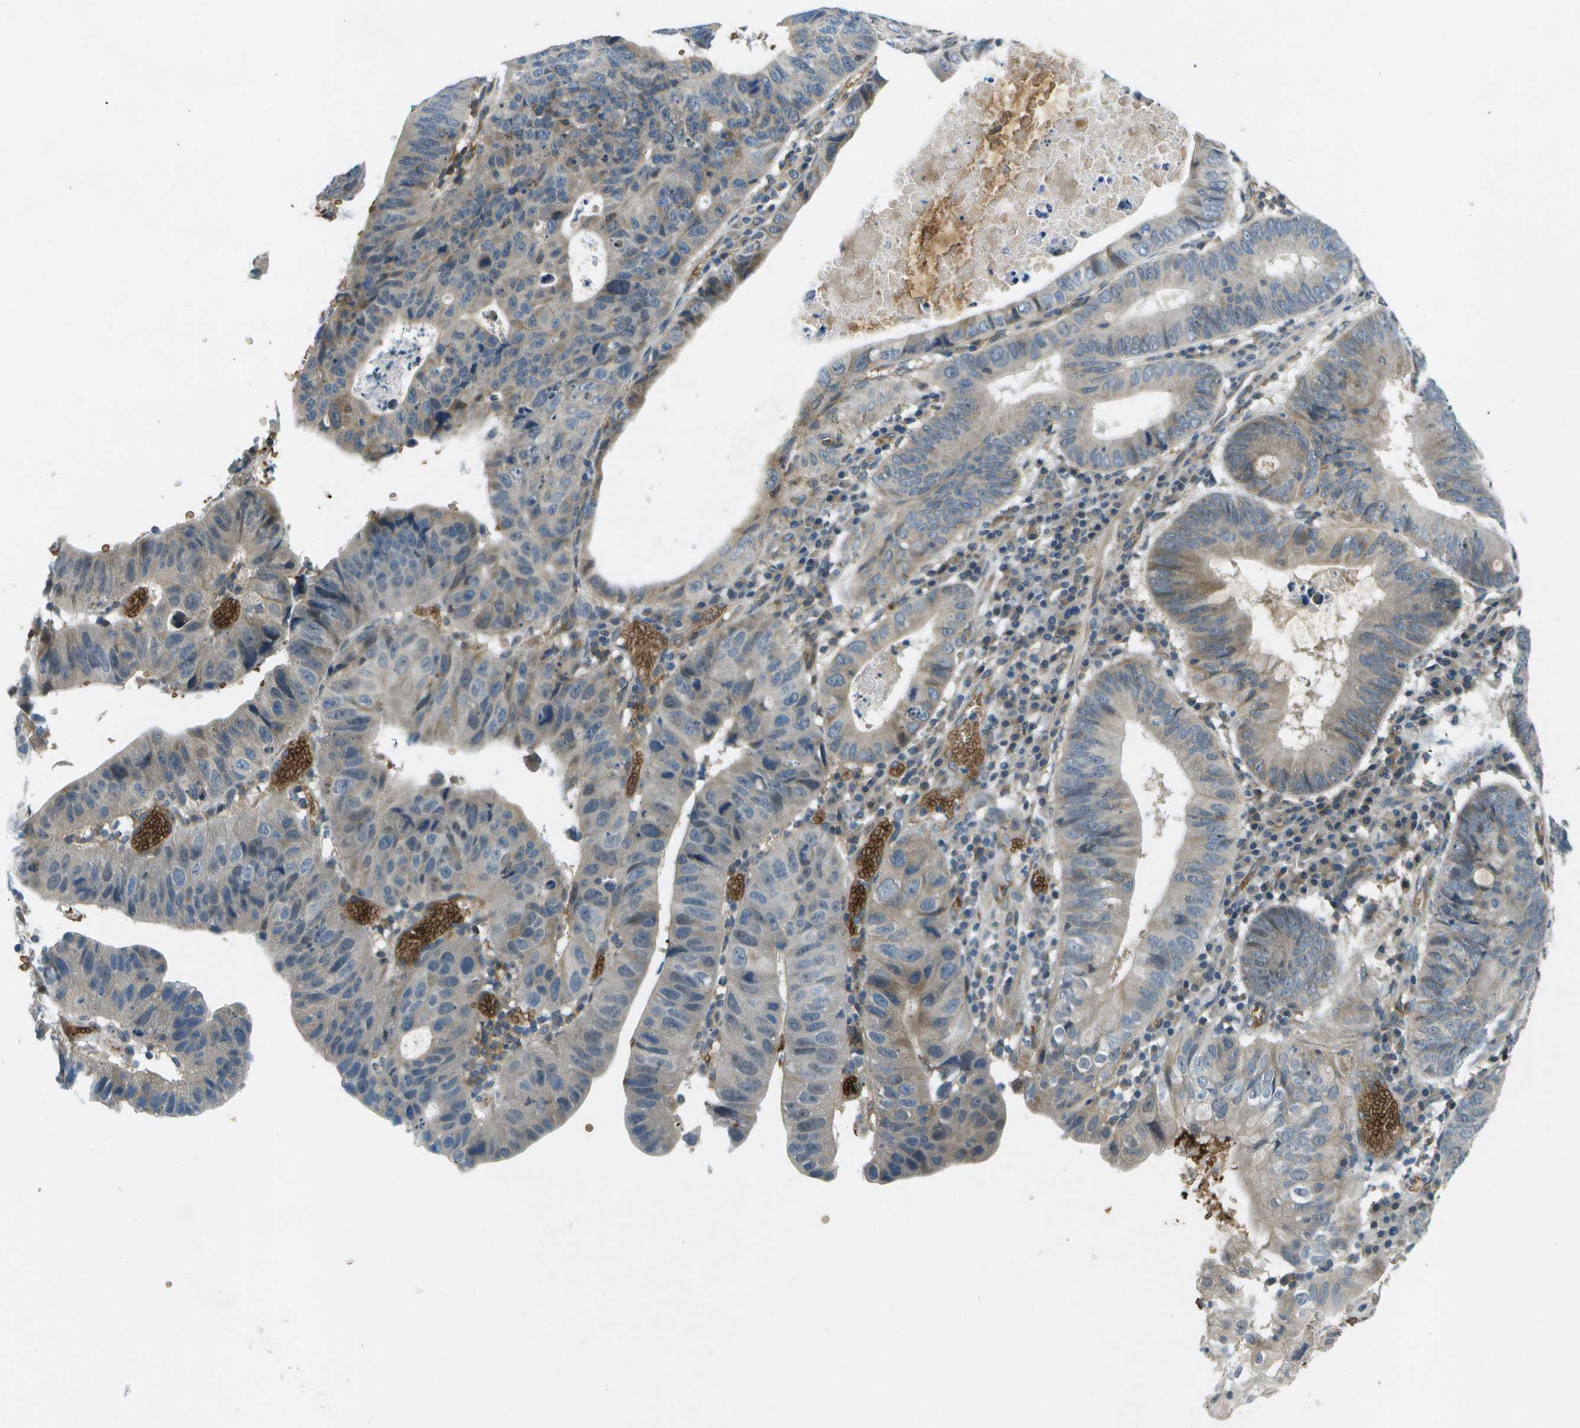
{"staining": {"intensity": "moderate", "quantity": "<25%", "location": "cytoplasmic/membranous"}, "tissue": "stomach cancer", "cell_type": "Tumor cells", "image_type": "cancer", "snomed": [{"axis": "morphology", "description": "Adenocarcinoma, NOS"}, {"axis": "topography", "description": "Stomach"}], "caption": "This is a photomicrograph of immunohistochemistry (IHC) staining of stomach adenocarcinoma, which shows moderate staining in the cytoplasmic/membranous of tumor cells.", "gene": "CTIF", "patient": {"sex": "male", "age": 59}}